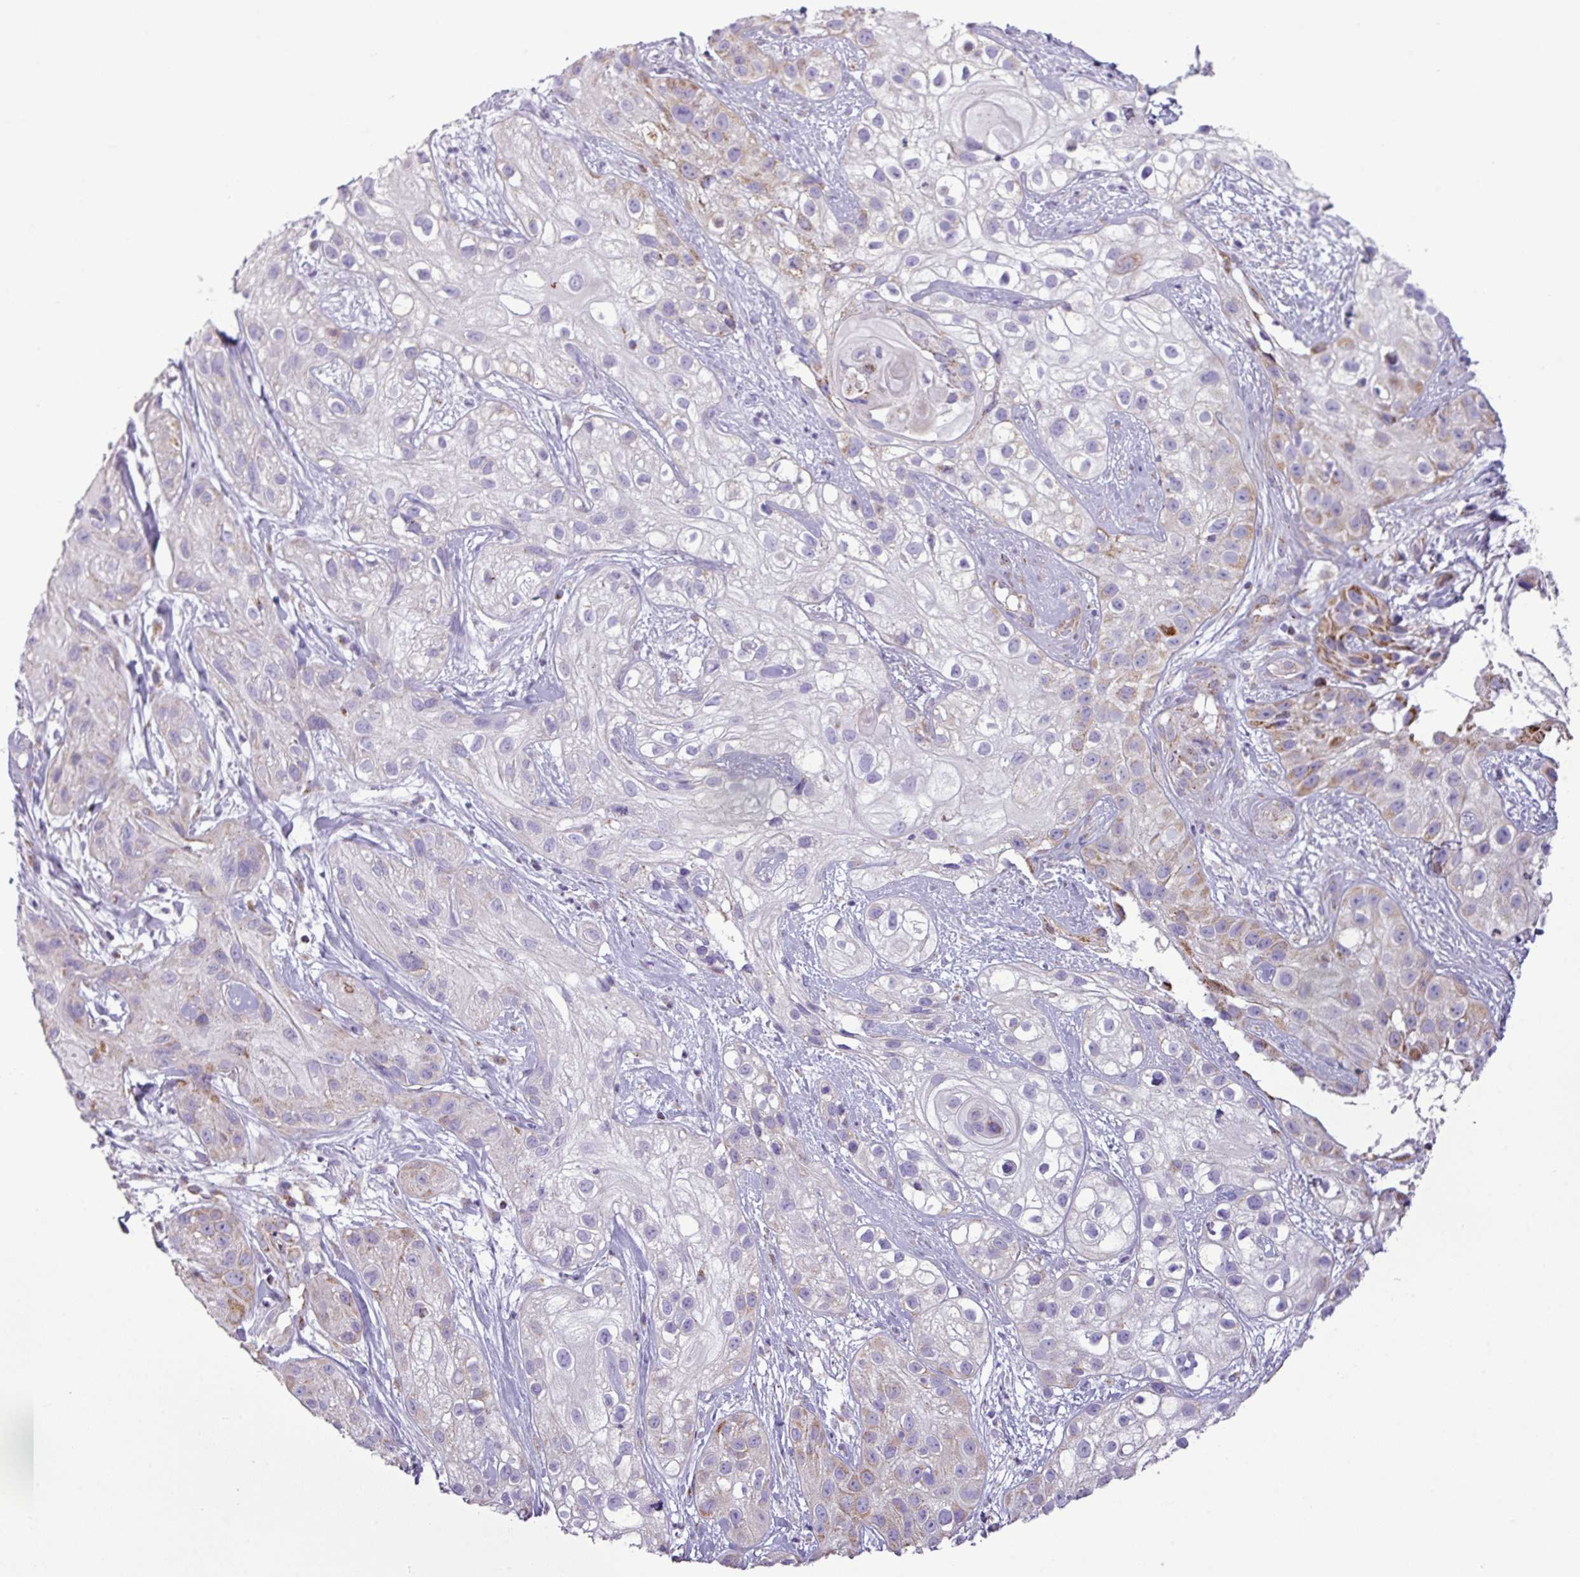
{"staining": {"intensity": "moderate", "quantity": "<25%", "location": "cytoplasmic/membranous"}, "tissue": "skin cancer", "cell_type": "Tumor cells", "image_type": "cancer", "snomed": [{"axis": "morphology", "description": "Squamous cell carcinoma, NOS"}, {"axis": "topography", "description": "Skin"}], "caption": "Protein staining of skin cancer (squamous cell carcinoma) tissue exhibits moderate cytoplasmic/membranous staining in about <25% of tumor cells.", "gene": "ZNF81", "patient": {"sex": "male", "age": 82}}